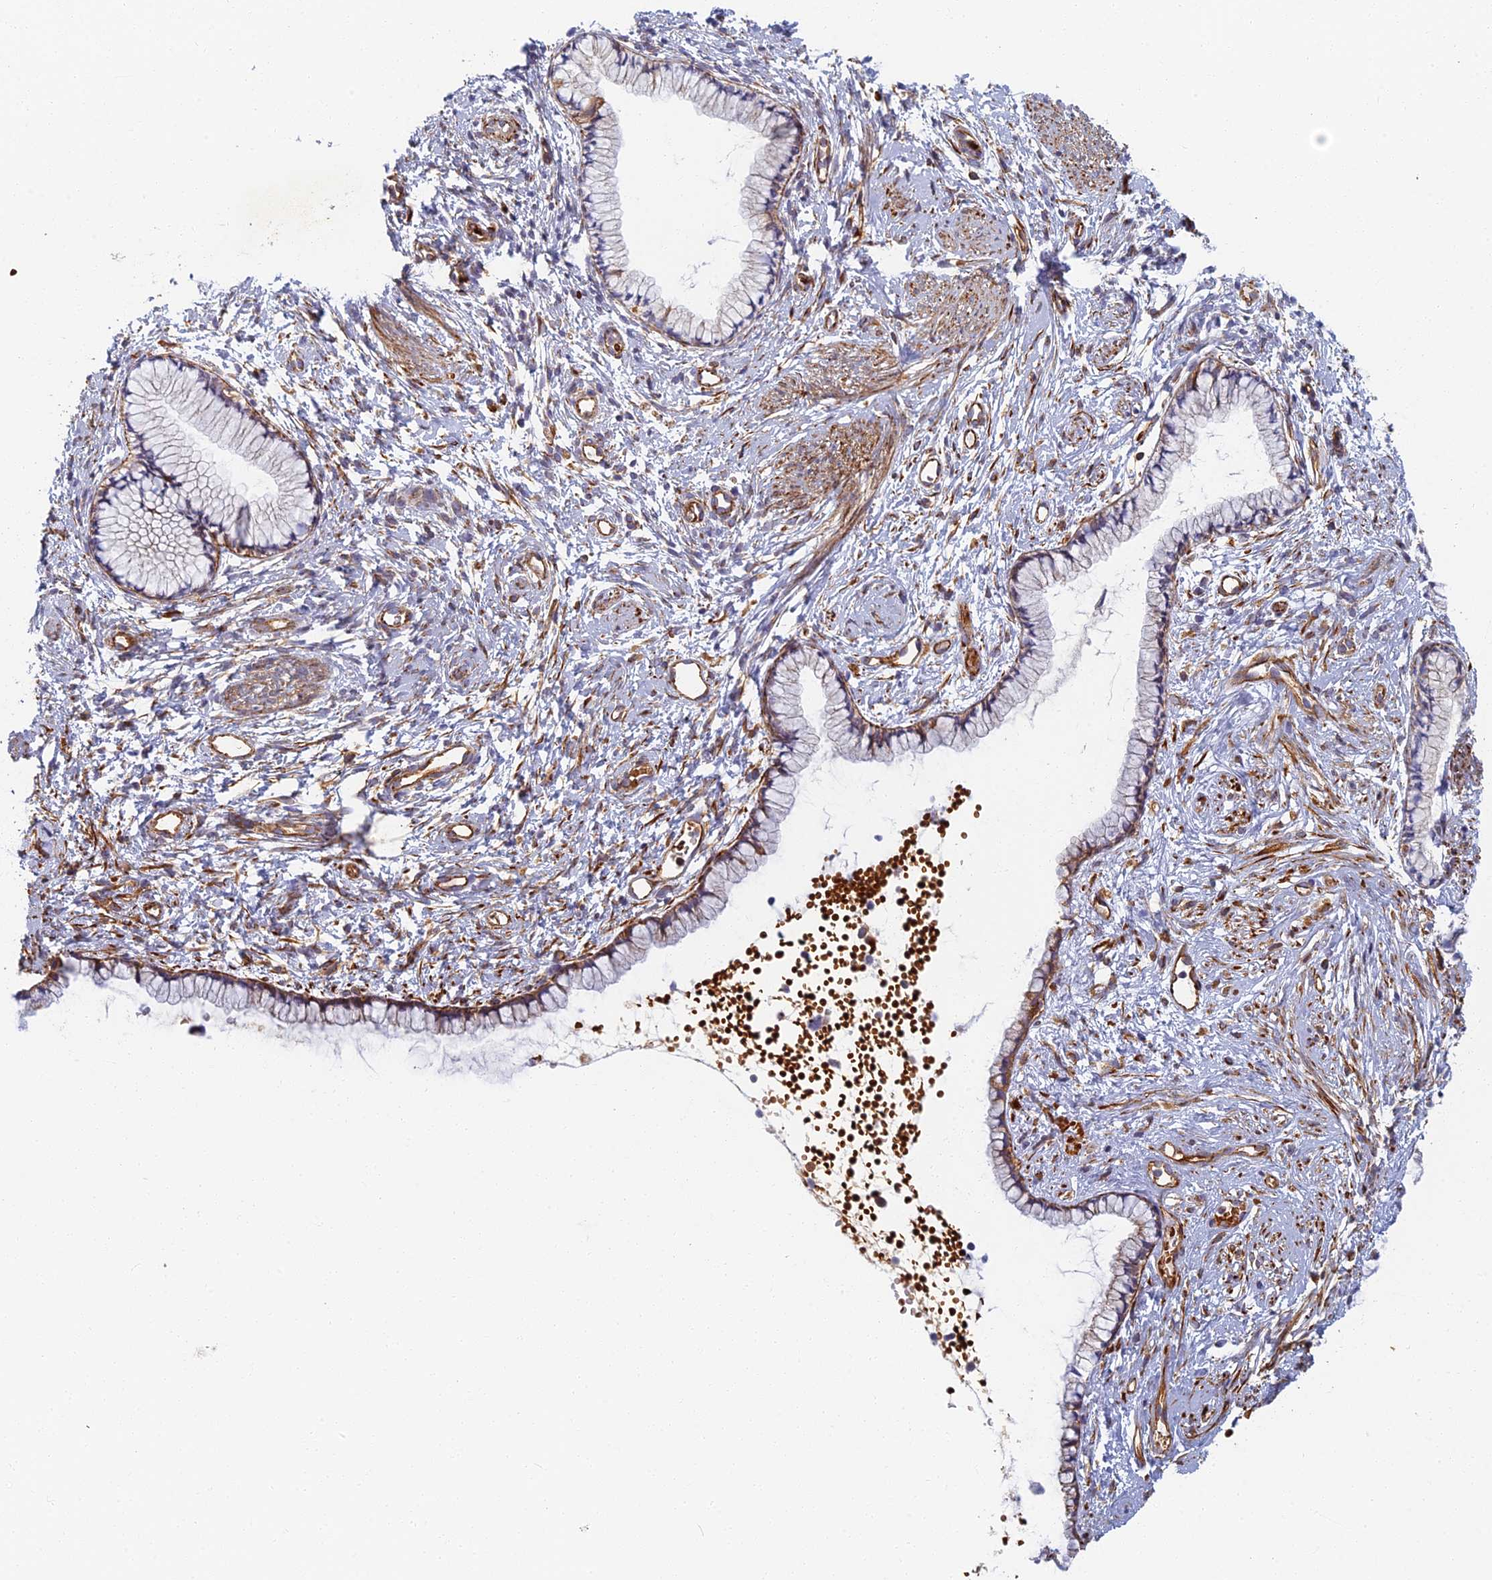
{"staining": {"intensity": "moderate", "quantity": "25%-75%", "location": "cytoplasmic/membranous"}, "tissue": "cervix", "cell_type": "Glandular cells", "image_type": "normal", "snomed": [{"axis": "morphology", "description": "Normal tissue, NOS"}, {"axis": "topography", "description": "Cervix"}], "caption": "Immunohistochemistry (IHC) of unremarkable cervix demonstrates medium levels of moderate cytoplasmic/membranous expression in about 25%-75% of glandular cells.", "gene": "ABCB10", "patient": {"sex": "female", "age": 57}}